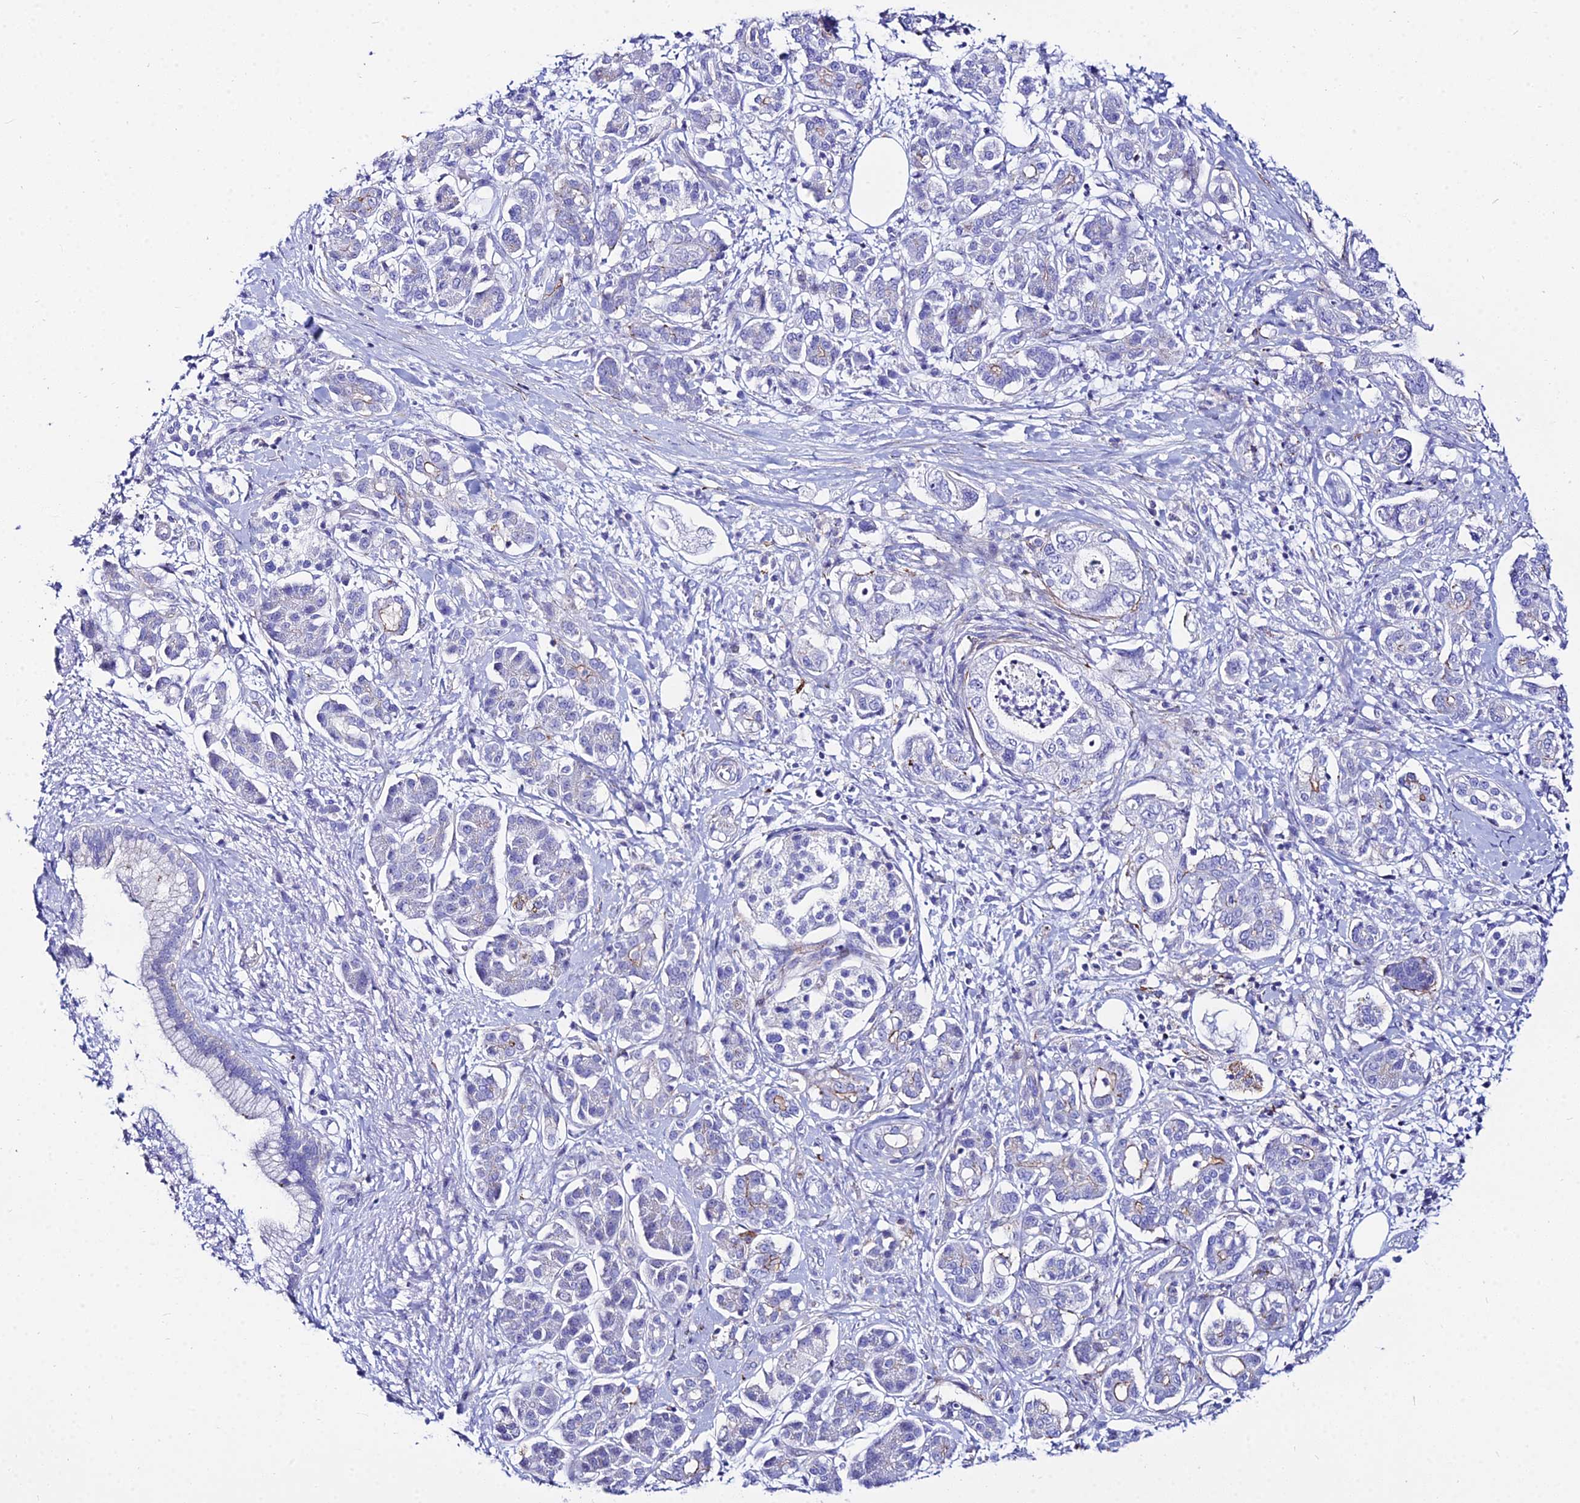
{"staining": {"intensity": "negative", "quantity": "none", "location": "none"}, "tissue": "pancreatic cancer", "cell_type": "Tumor cells", "image_type": "cancer", "snomed": [{"axis": "morphology", "description": "Adenocarcinoma, NOS"}, {"axis": "topography", "description": "Pancreas"}], "caption": "The immunohistochemistry image has no significant expression in tumor cells of pancreatic cancer (adenocarcinoma) tissue. (Stains: DAB immunohistochemistry with hematoxylin counter stain, Microscopy: brightfield microscopy at high magnification).", "gene": "DLX1", "patient": {"sex": "female", "age": 73}}